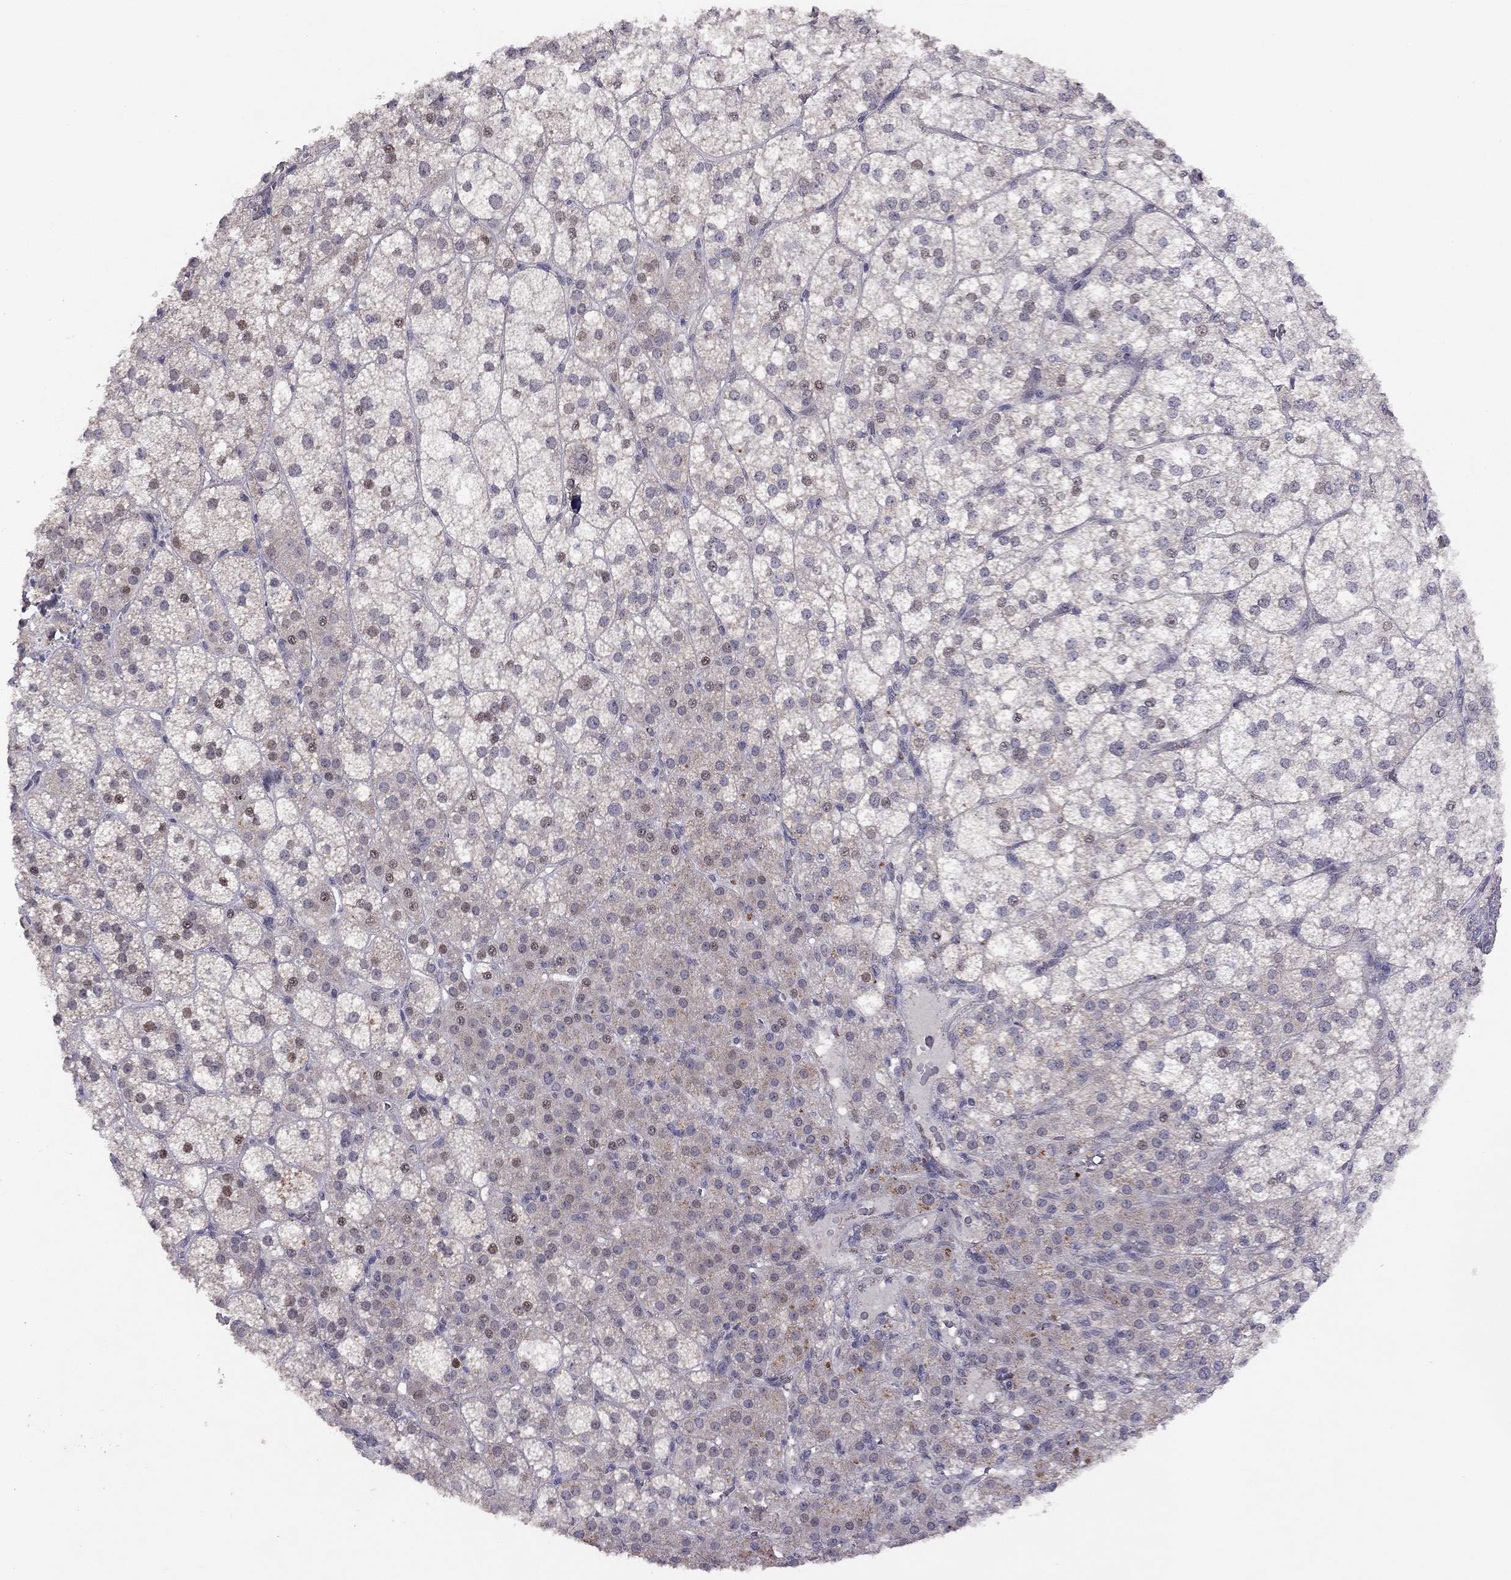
{"staining": {"intensity": "moderate", "quantity": "<25%", "location": "cytoplasmic/membranous,nuclear"}, "tissue": "adrenal gland", "cell_type": "Glandular cells", "image_type": "normal", "snomed": [{"axis": "morphology", "description": "Normal tissue, NOS"}, {"axis": "topography", "description": "Adrenal gland"}], "caption": "An image of human adrenal gland stained for a protein displays moderate cytoplasmic/membranous,nuclear brown staining in glandular cells. (Stains: DAB (3,3'-diaminobenzidine) in brown, nuclei in blue, Microscopy: brightfield microscopy at high magnification).", "gene": "ESR2", "patient": {"sex": "female", "age": 60}}